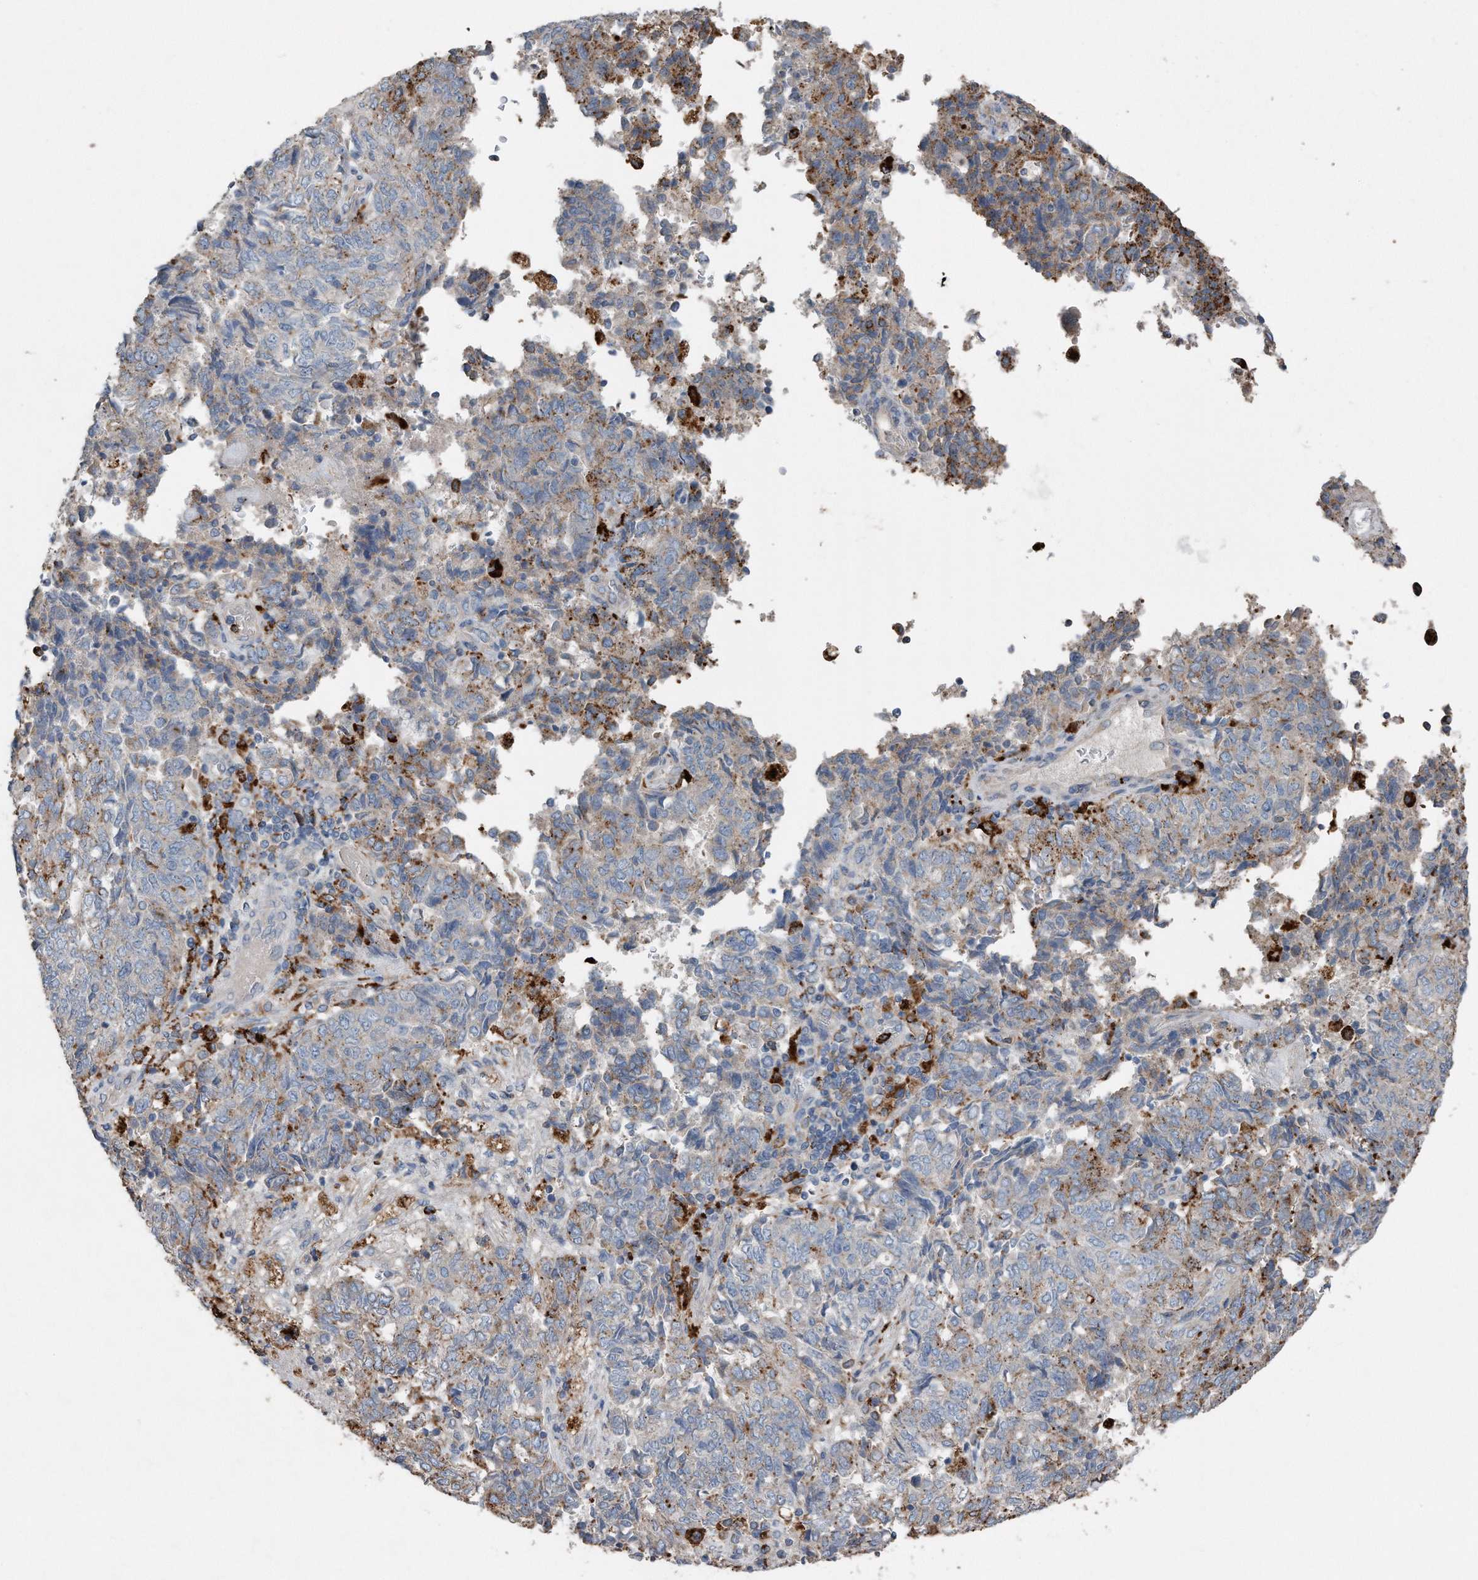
{"staining": {"intensity": "moderate", "quantity": "<25%", "location": "cytoplasmic/membranous"}, "tissue": "endometrial cancer", "cell_type": "Tumor cells", "image_type": "cancer", "snomed": [{"axis": "morphology", "description": "Adenocarcinoma, NOS"}, {"axis": "topography", "description": "Endometrium"}], "caption": "Human endometrial adenocarcinoma stained with a brown dye exhibits moderate cytoplasmic/membranous positive staining in about <25% of tumor cells.", "gene": "ZNF772", "patient": {"sex": "female", "age": 80}}